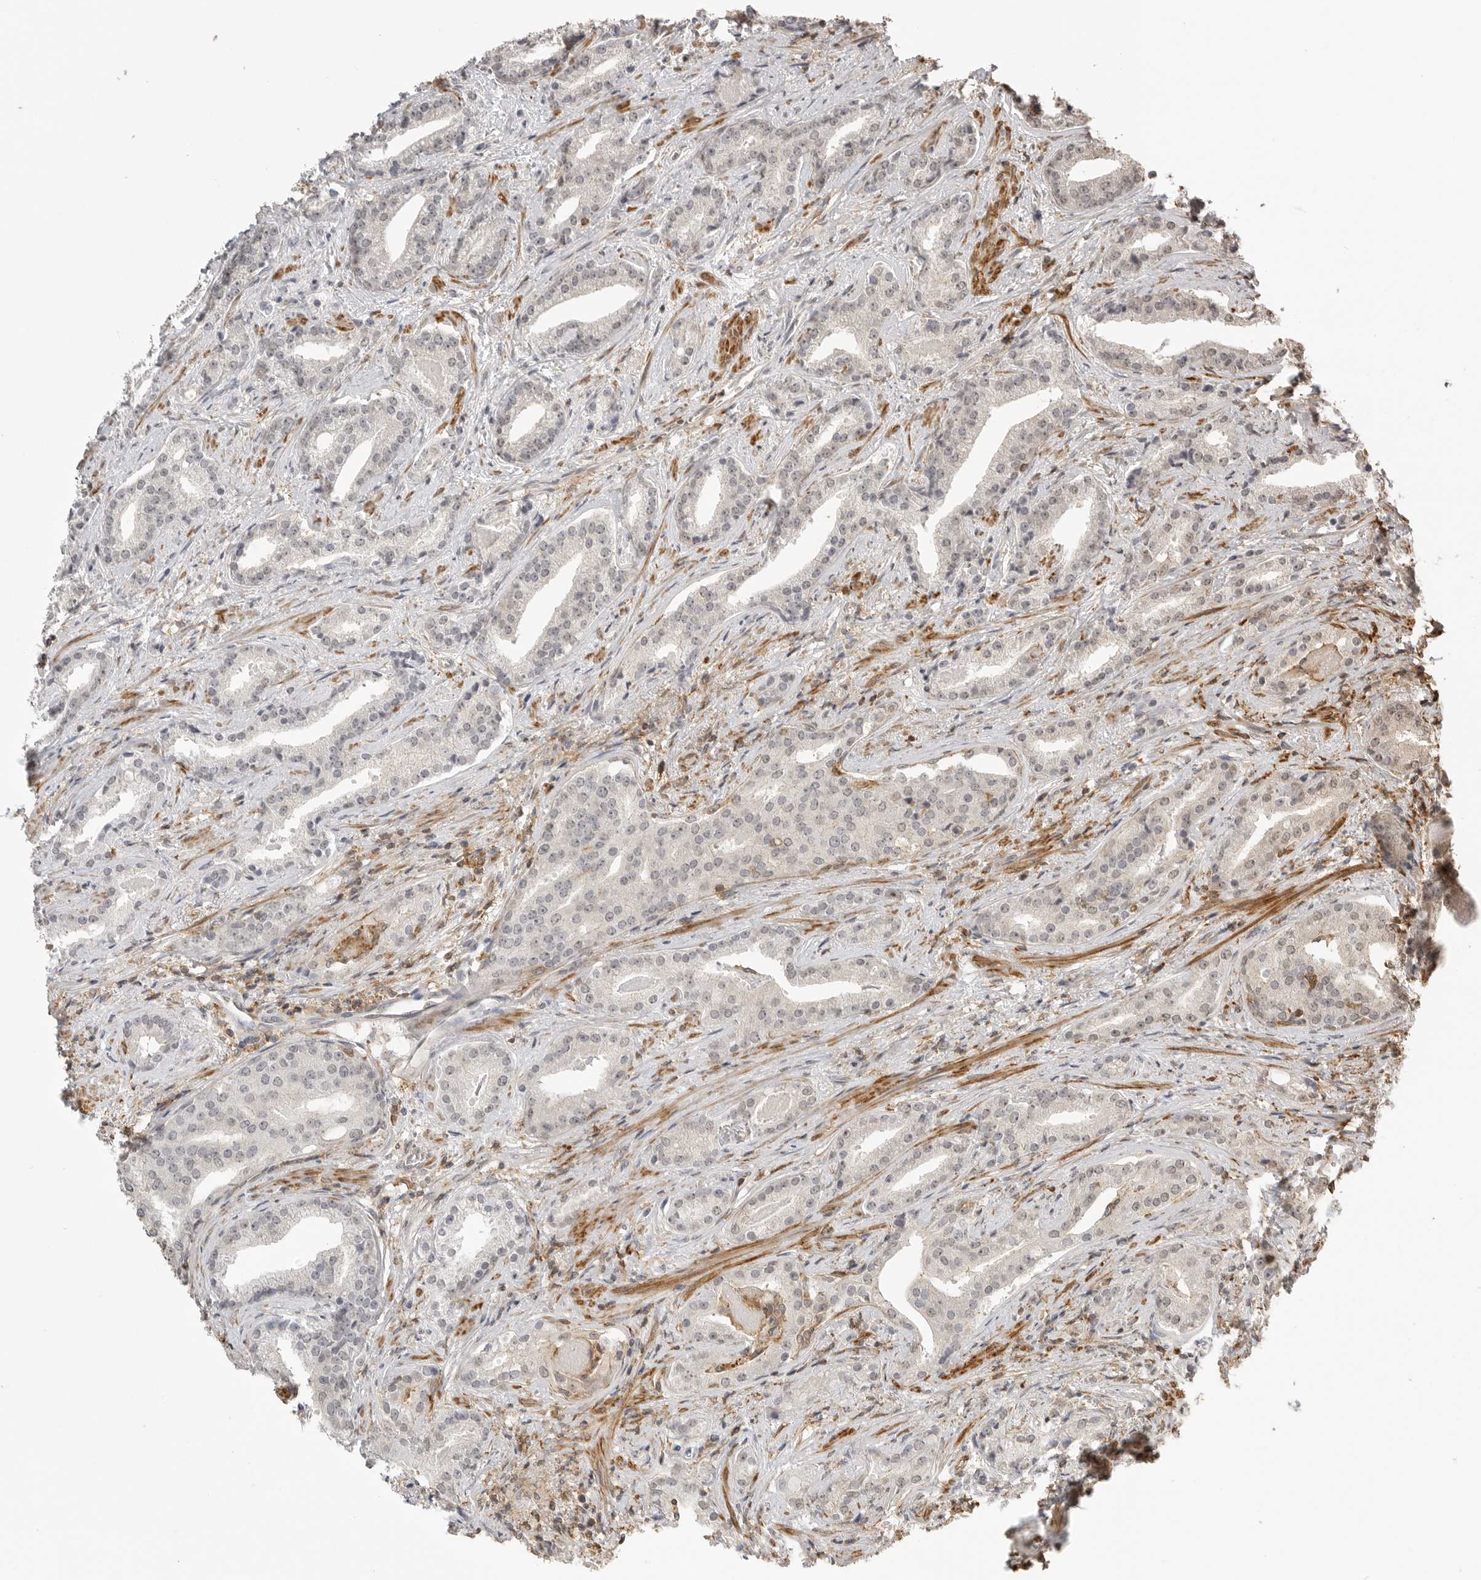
{"staining": {"intensity": "negative", "quantity": "none", "location": "none"}, "tissue": "prostate cancer", "cell_type": "Tumor cells", "image_type": "cancer", "snomed": [{"axis": "morphology", "description": "Adenocarcinoma, Low grade"}, {"axis": "topography", "description": "Prostate"}], "caption": "This is a image of immunohistochemistry staining of prostate adenocarcinoma (low-grade), which shows no expression in tumor cells.", "gene": "GPC2", "patient": {"sex": "male", "age": 67}}